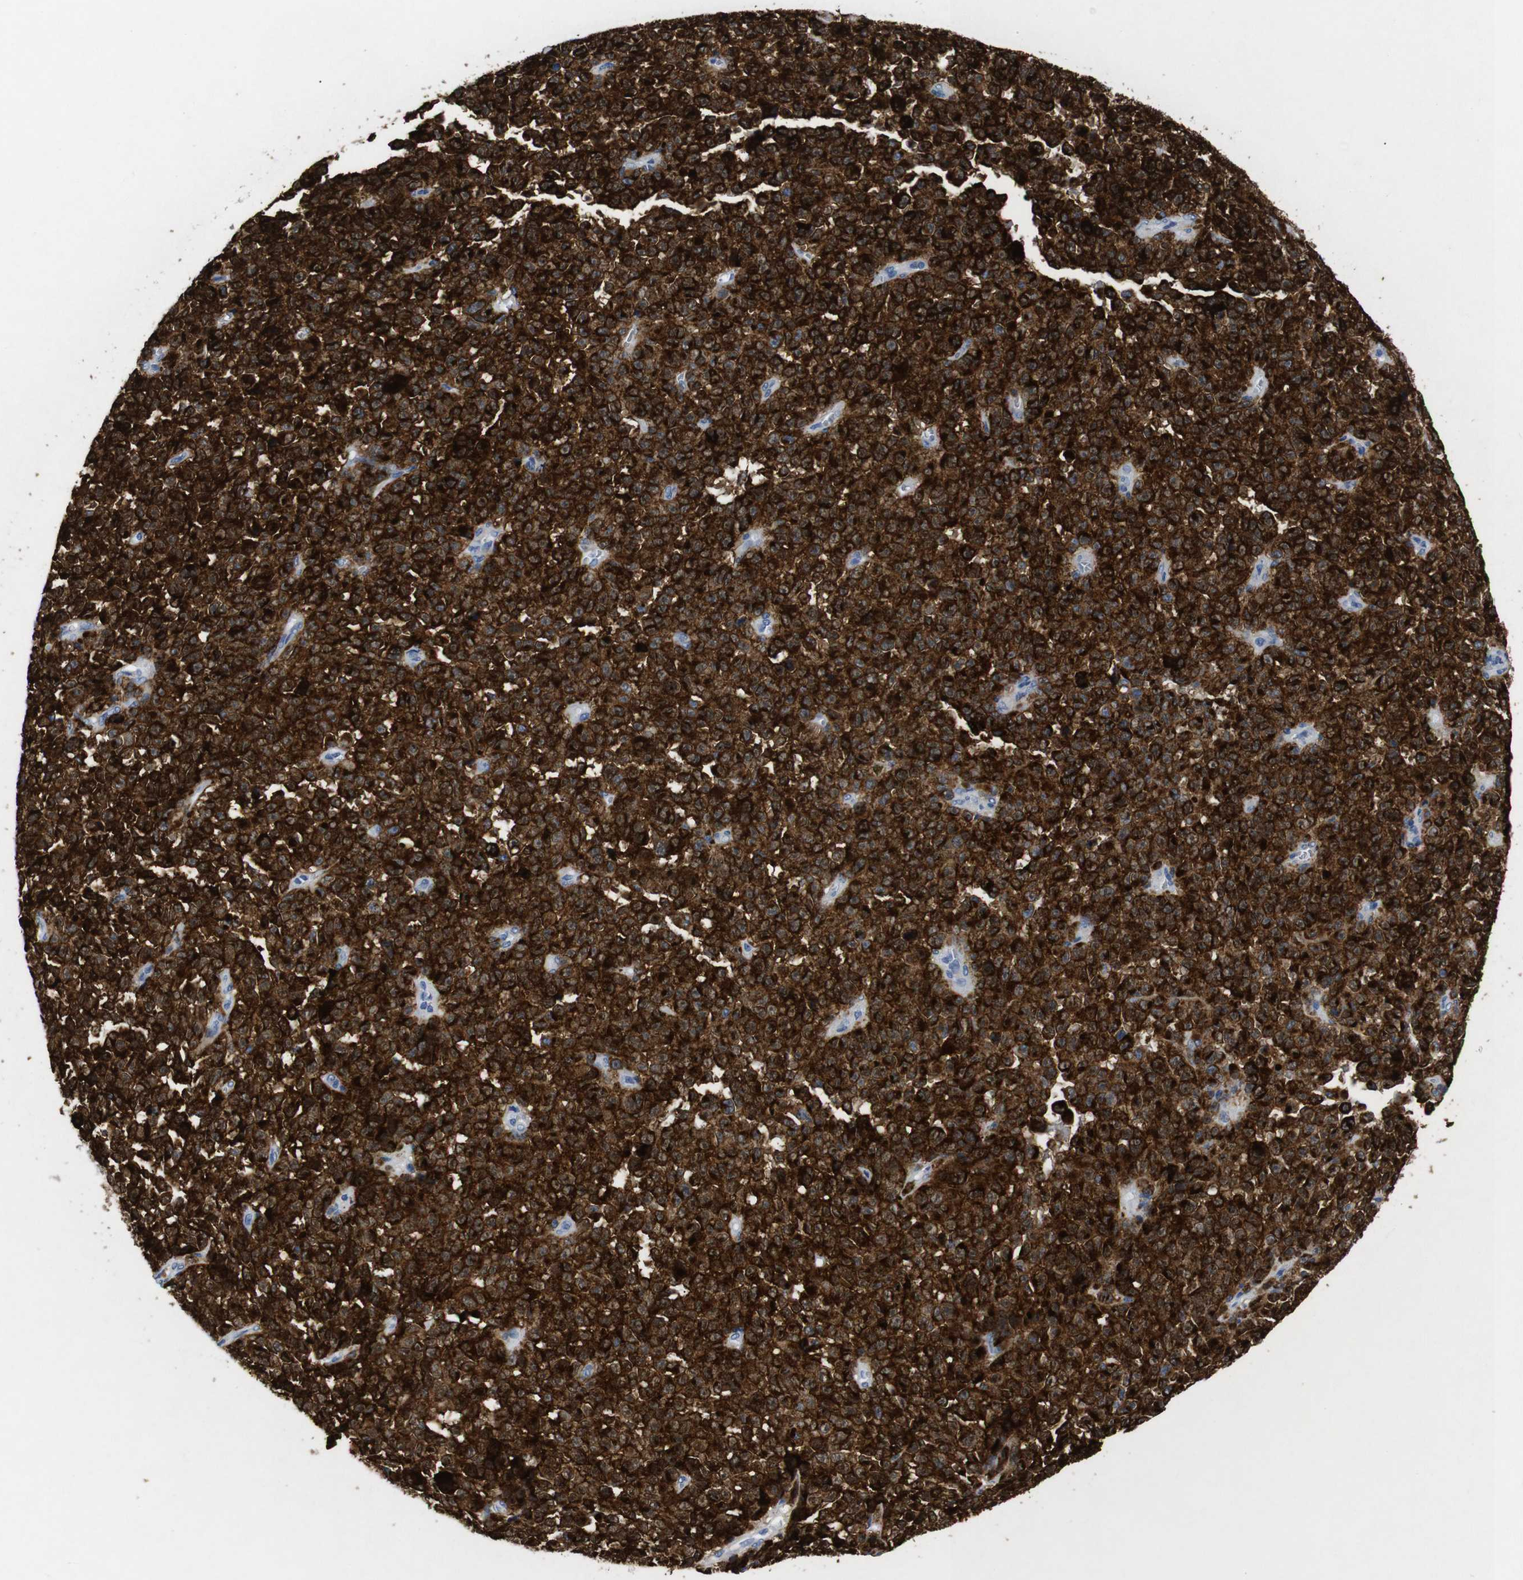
{"staining": {"intensity": "strong", "quantity": ">75%", "location": "cytoplasmic/membranous"}, "tissue": "melanoma", "cell_type": "Tumor cells", "image_type": "cancer", "snomed": [{"axis": "morphology", "description": "Malignant melanoma, NOS"}, {"axis": "topography", "description": "Skin"}], "caption": "The histopathology image exhibits staining of melanoma, revealing strong cytoplasmic/membranous protein staining (brown color) within tumor cells.", "gene": "SDCBP", "patient": {"sex": "female", "age": 82}}